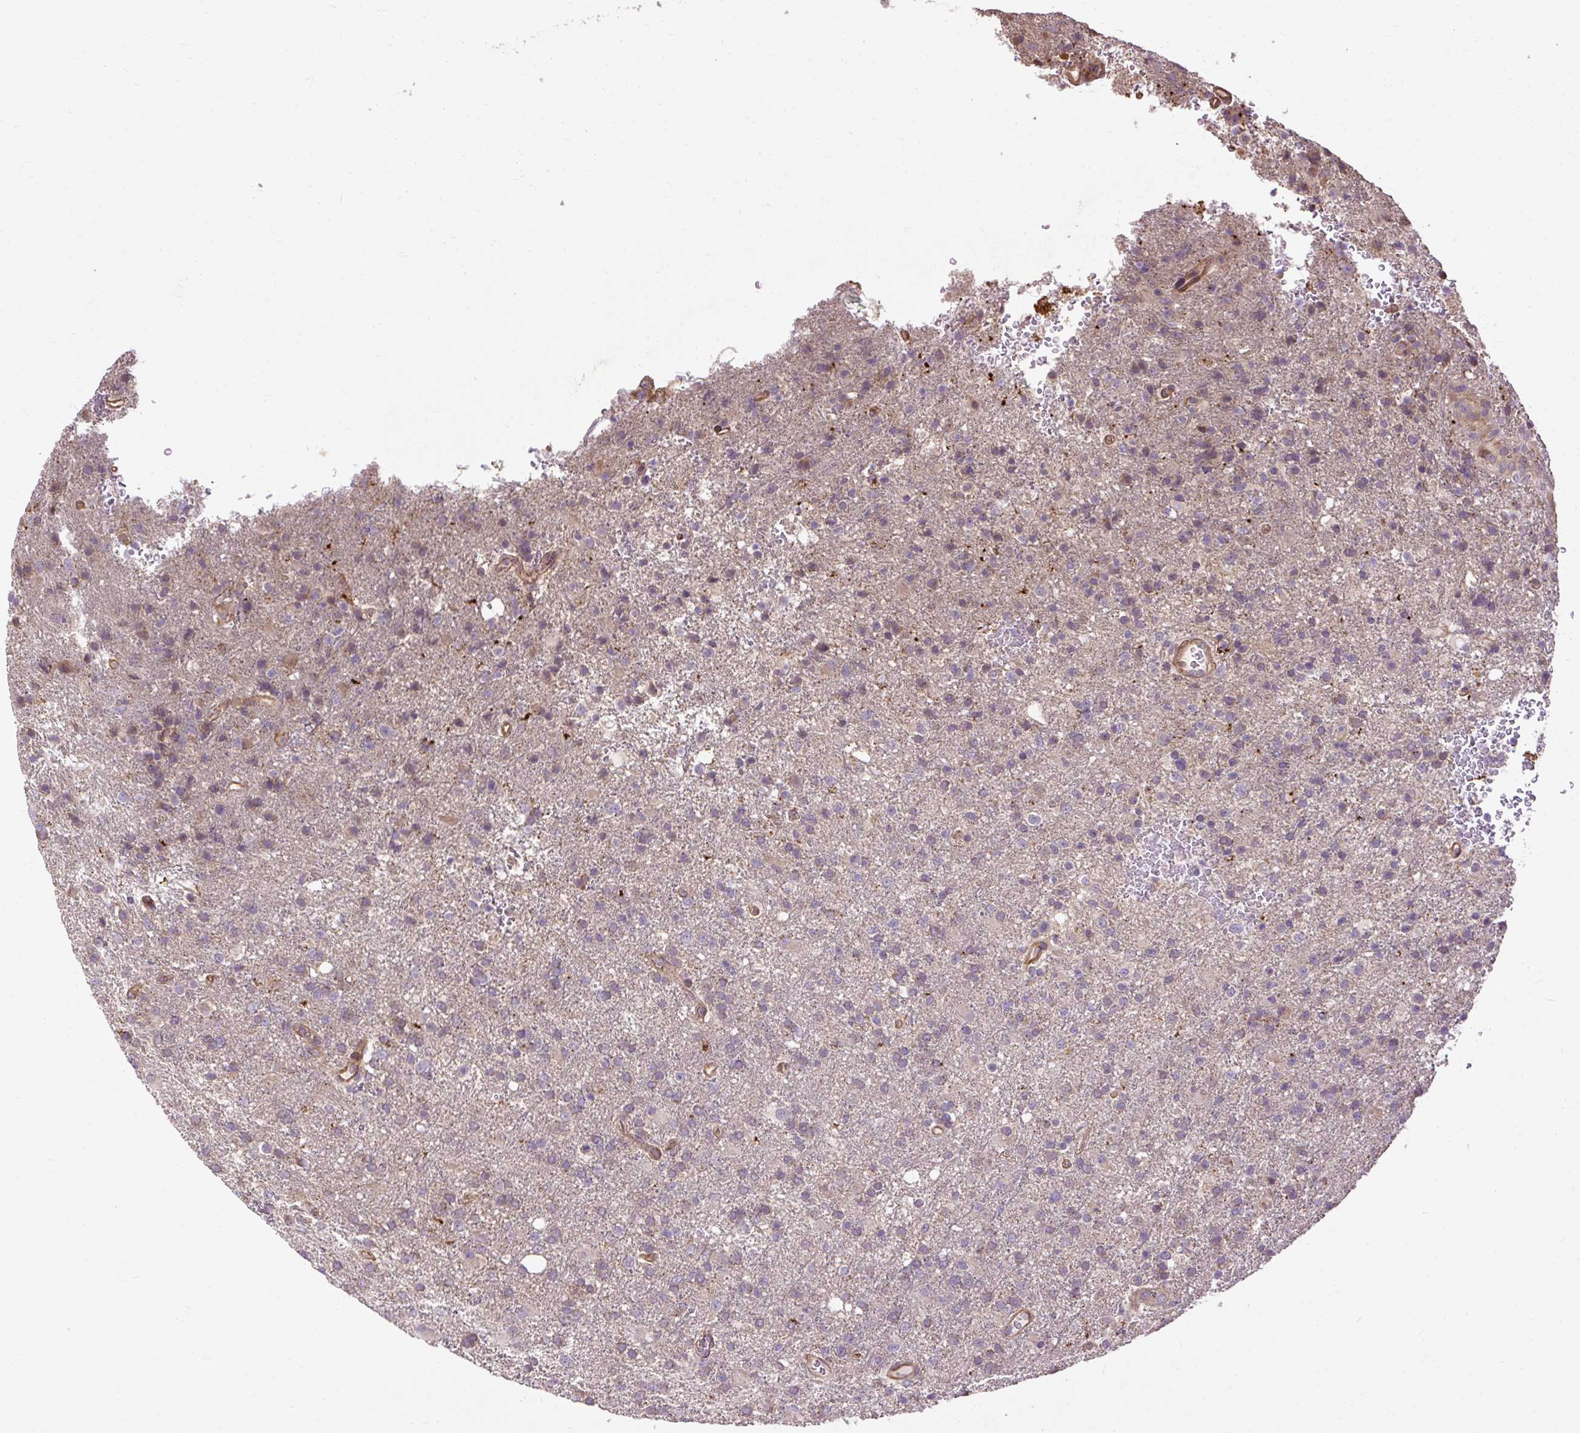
{"staining": {"intensity": "weak", "quantity": "<25%", "location": "cytoplasmic/membranous"}, "tissue": "glioma", "cell_type": "Tumor cells", "image_type": "cancer", "snomed": [{"axis": "morphology", "description": "Glioma, malignant, High grade"}, {"axis": "topography", "description": "Brain"}], "caption": "Human glioma stained for a protein using IHC demonstrates no expression in tumor cells.", "gene": "FLRT1", "patient": {"sex": "female", "age": 74}}